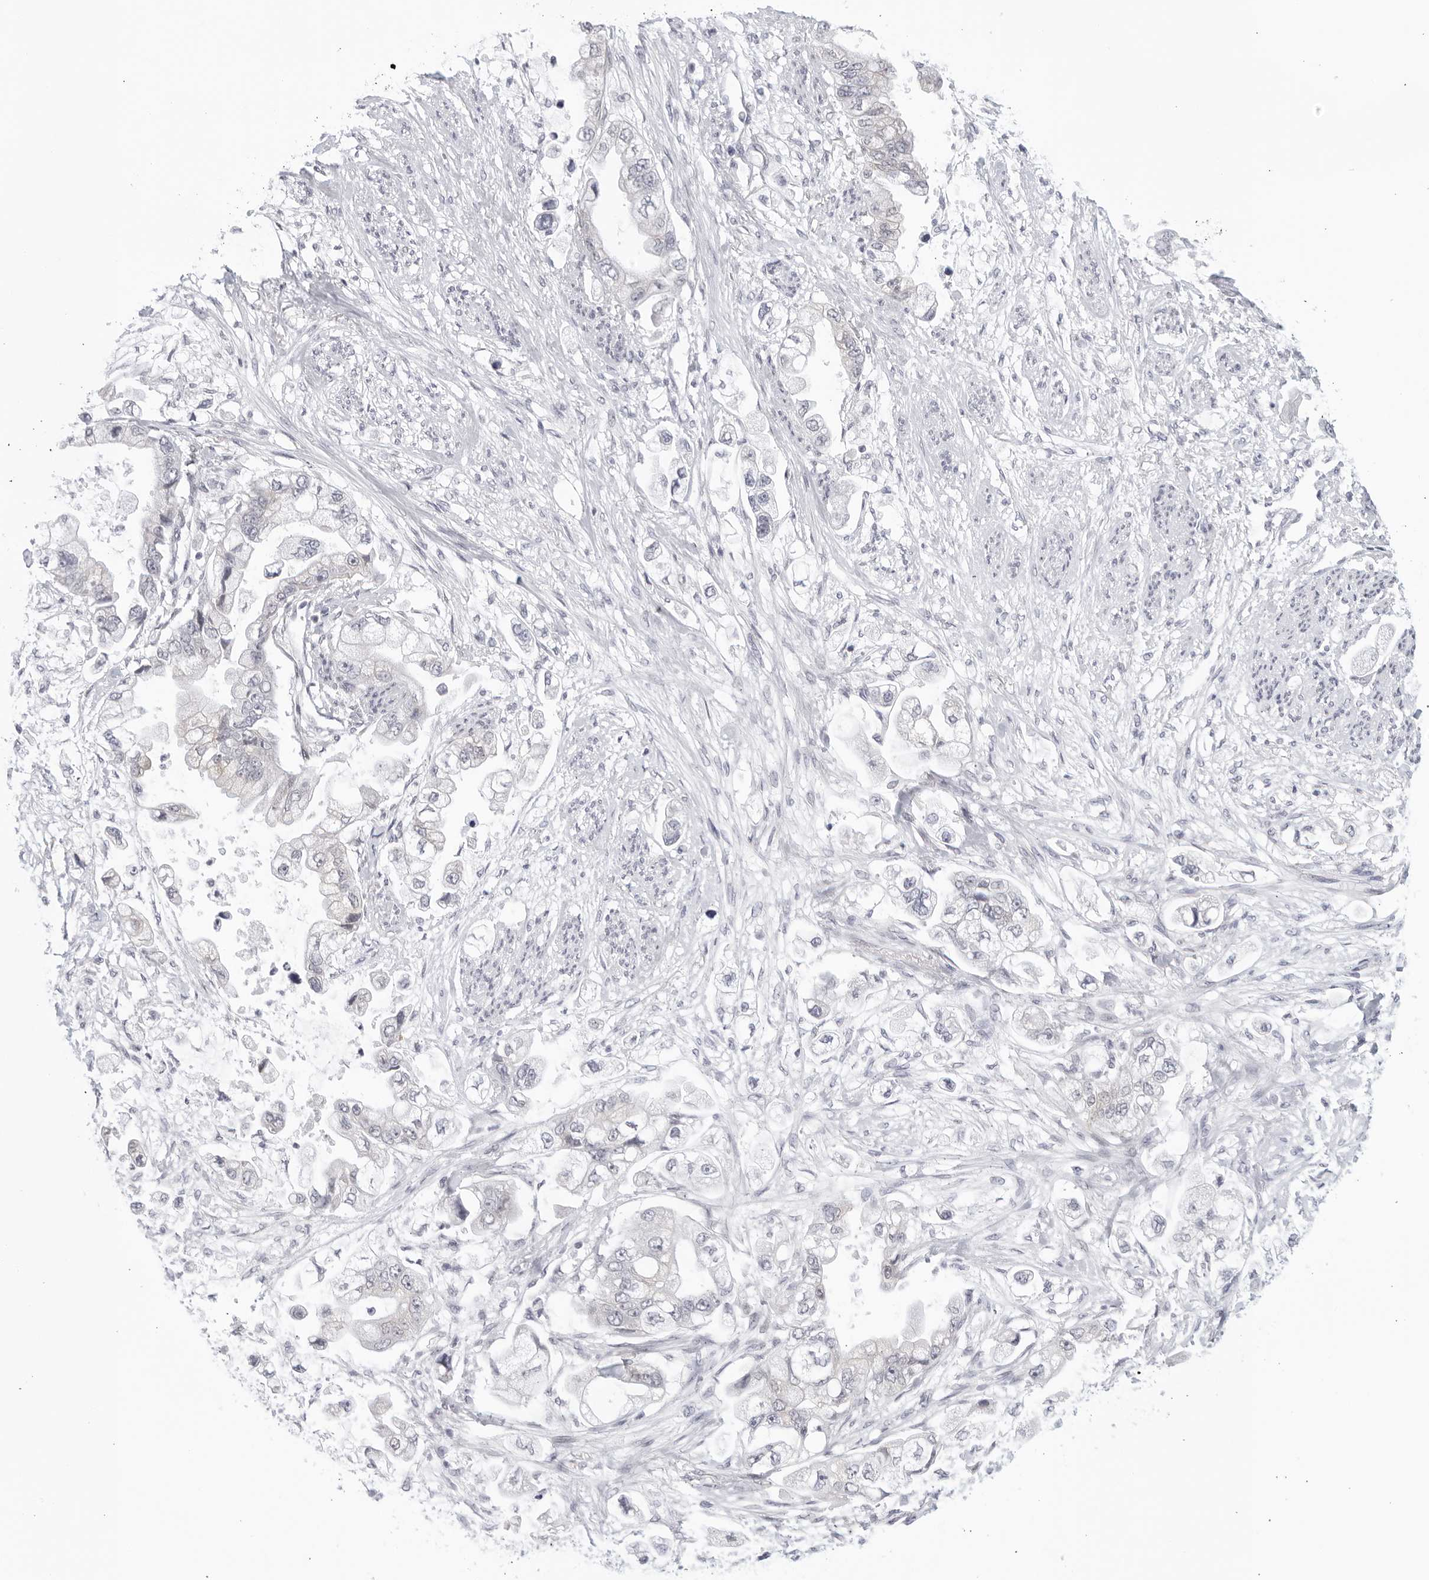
{"staining": {"intensity": "negative", "quantity": "none", "location": "none"}, "tissue": "stomach cancer", "cell_type": "Tumor cells", "image_type": "cancer", "snomed": [{"axis": "morphology", "description": "Adenocarcinoma, NOS"}, {"axis": "topography", "description": "Stomach"}], "caption": "The image displays no staining of tumor cells in stomach cancer.", "gene": "WDTC1", "patient": {"sex": "male", "age": 62}}